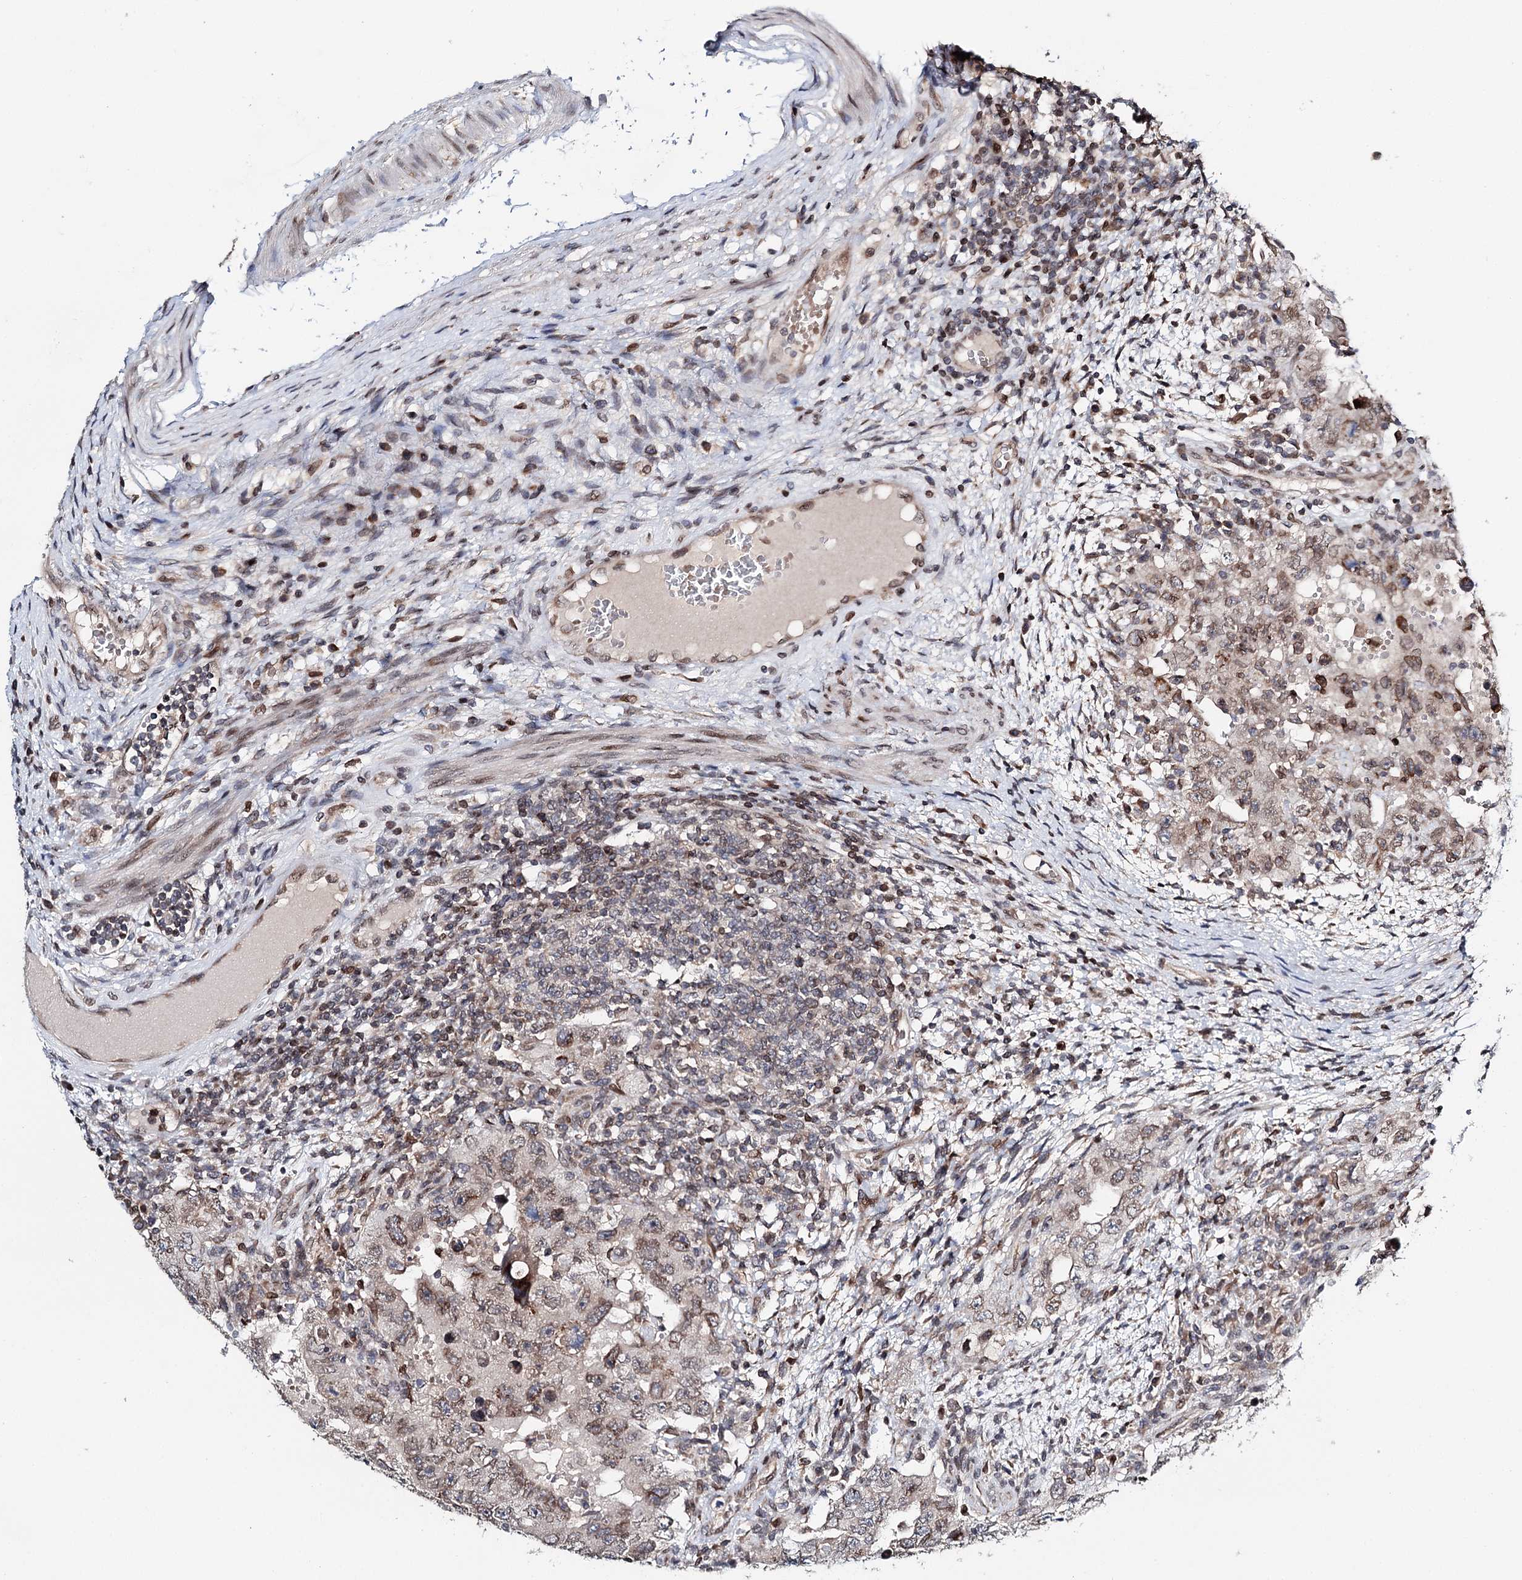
{"staining": {"intensity": "moderate", "quantity": "<25%", "location": "cytoplasmic/membranous,nuclear"}, "tissue": "testis cancer", "cell_type": "Tumor cells", "image_type": "cancer", "snomed": [{"axis": "morphology", "description": "Carcinoma, Embryonal, NOS"}, {"axis": "topography", "description": "Testis"}], "caption": "Human testis embryonal carcinoma stained with a protein marker demonstrates moderate staining in tumor cells.", "gene": "CFAP46", "patient": {"sex": "male", "age": 26}}